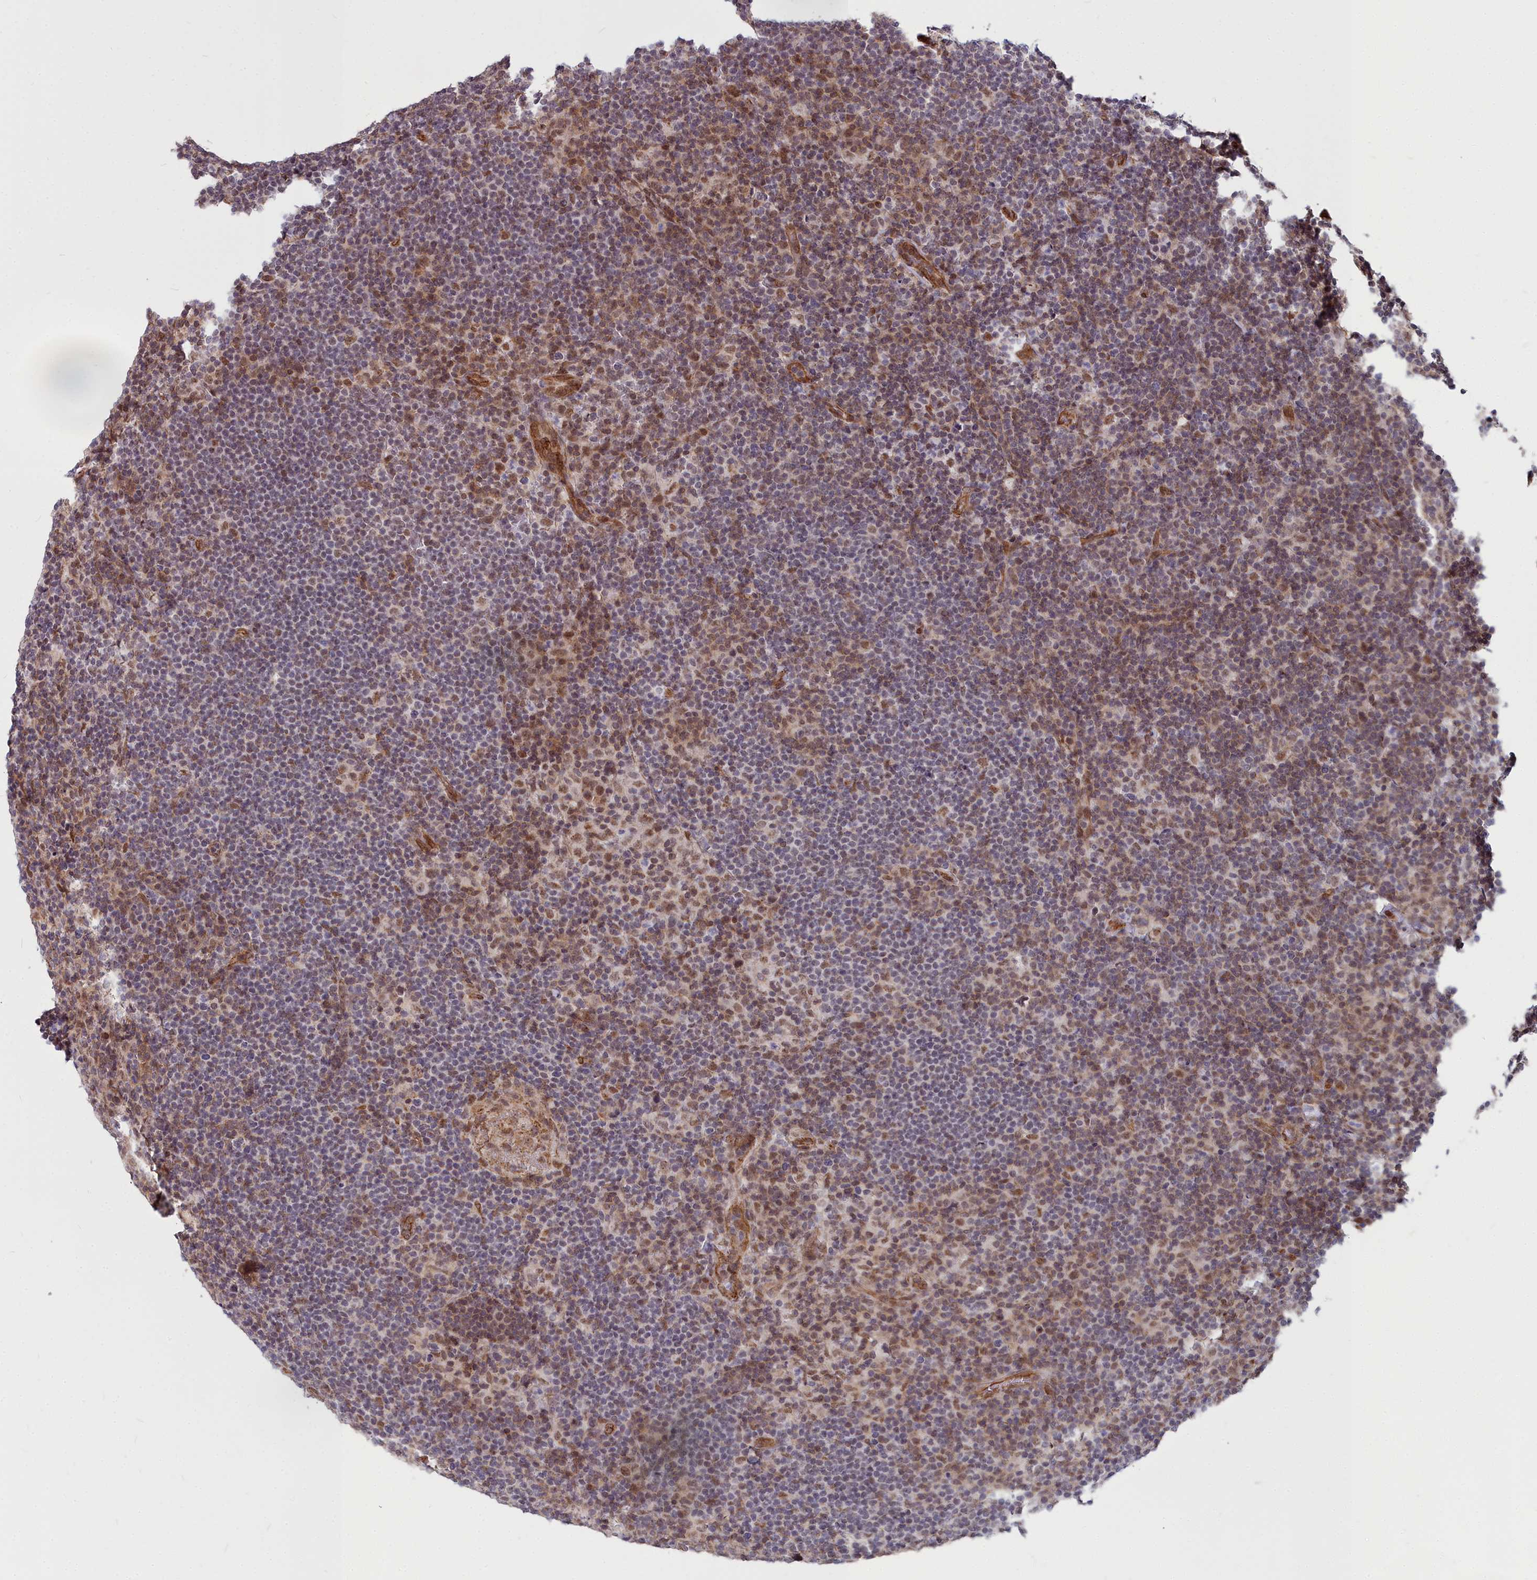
{"staining": {"intensity": "moderate", "quantity": "<25%", "location": "nuclear"}, "tissue": "lymphoma", "cell_type": "Tumor cells", "image_type": "cancer", "snomed": [{"axis": "morphology", "description": "Hodgkin's disease, NOS"}, {"axis": "topography", "description": "Lymph node"}], "caption": "Protein staining of lymphoma tissue displays moderate nuclear staining in approximately <25% of tumor cells. Using DAB (3,3'-diaminobenzidine) (brown) and hematoxylin (blue) stains, captured at high magnification using brightfield microscopy.", "gene": "YJU2", "patient": {"sex": "female", "age": 57}}